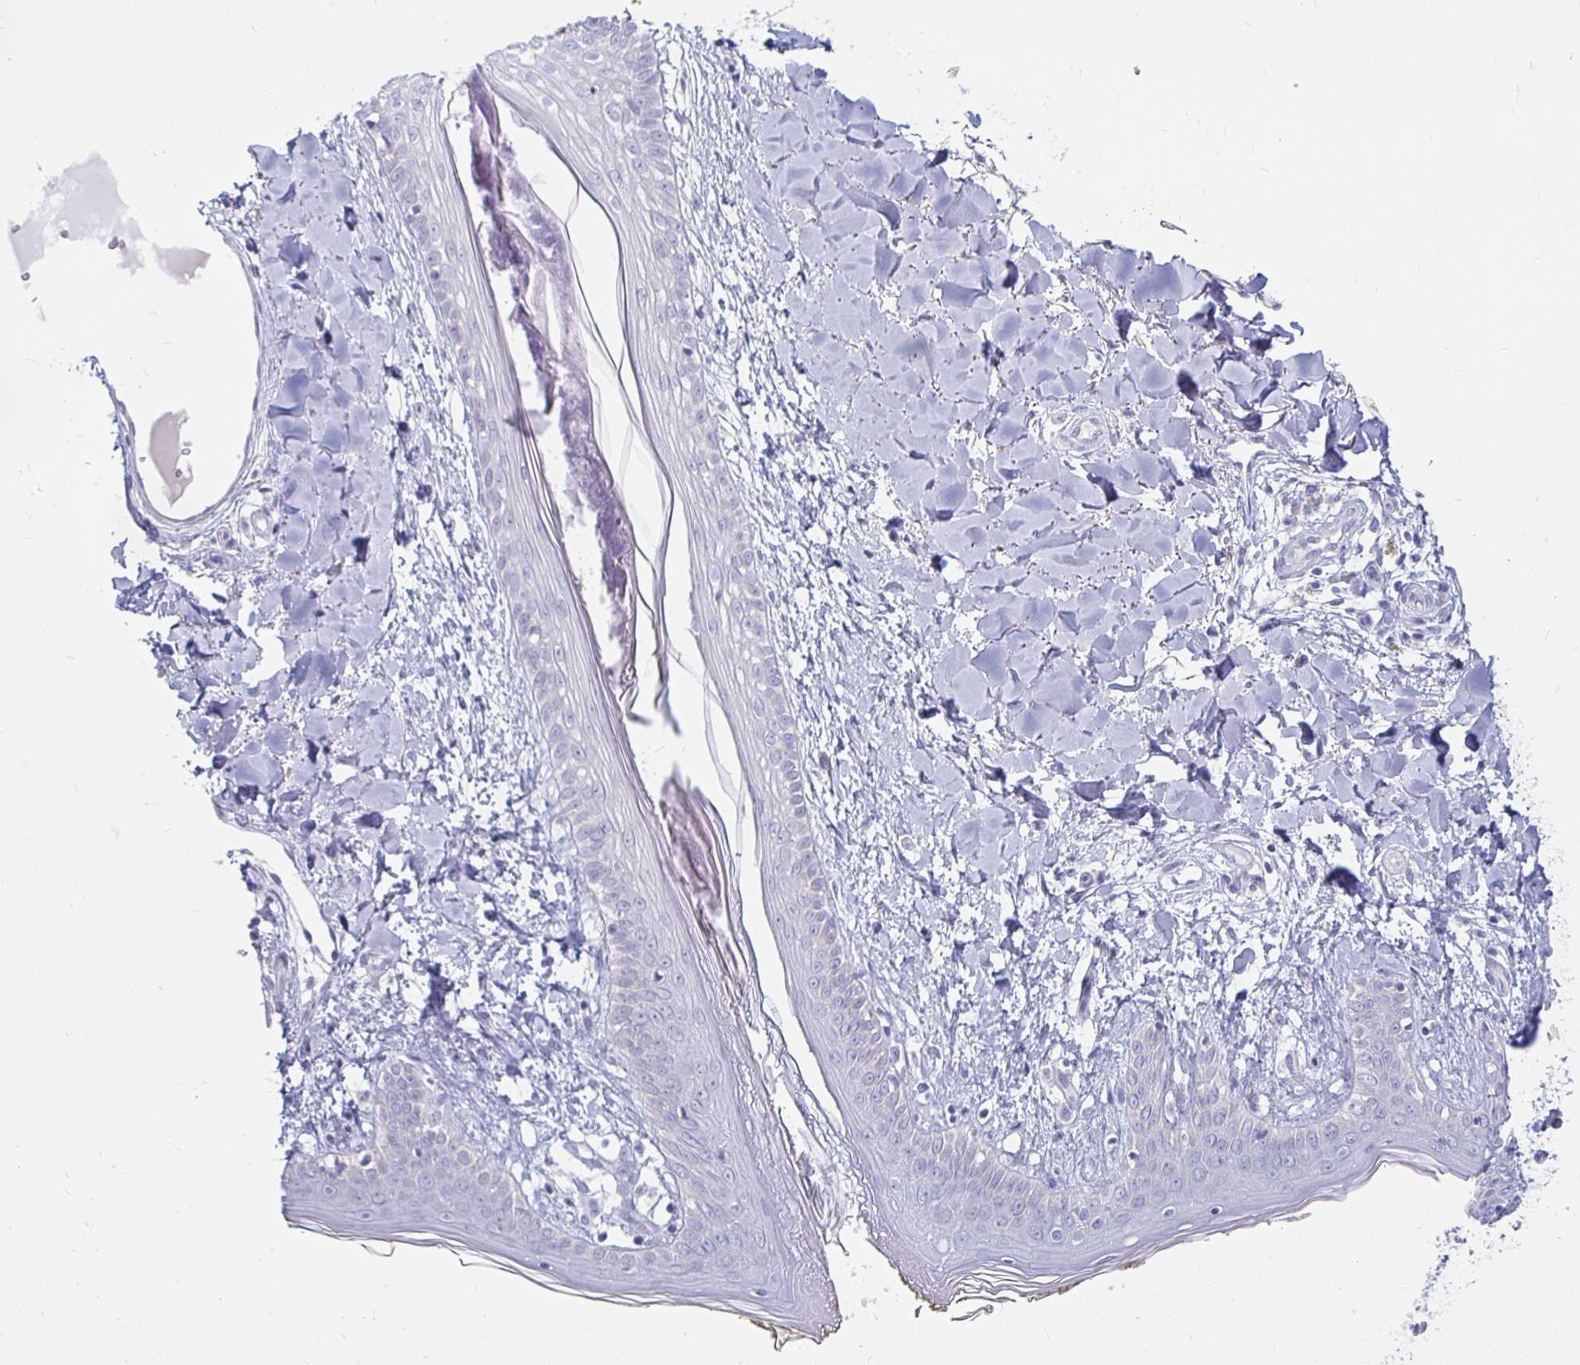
{"staining": {"intensity": "negative", "quantity": "none", "location": "none"}, "tissue": "skin", "cell_type": "Fibroblasts", "image_type": "normal", "snomed": [{"axis": "morphology", "description": "Normal tissue, NOS"}, {"axis": "topography", "description": "Skin"}], "caption": "Photomicrograph shows no significant protein staining in fibroblasts of normal skin.", "gene": "PEG10", "patient": {"sex": "female", "age": 34}}